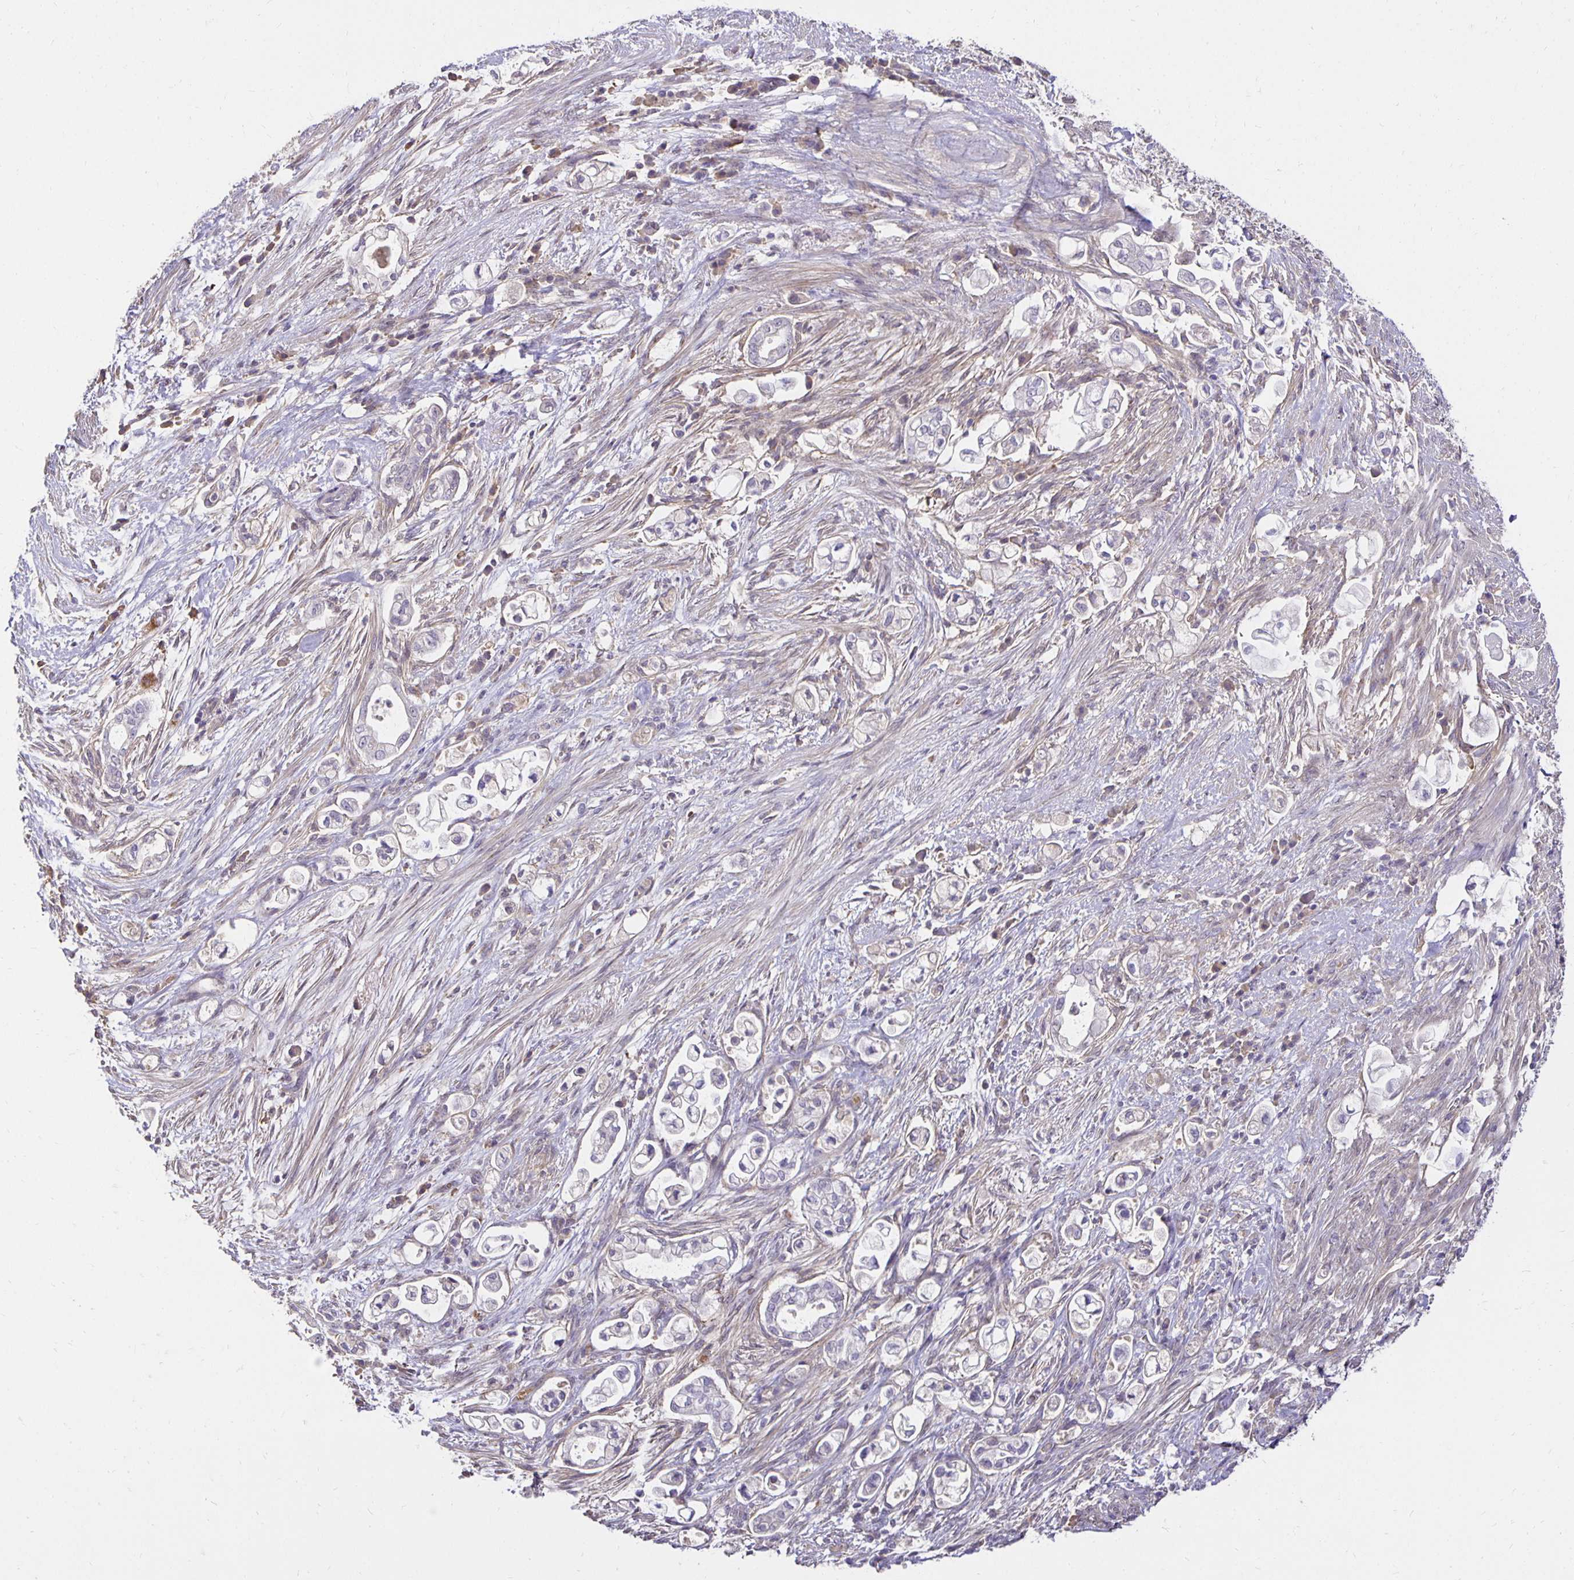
{"staining": {"intensity": "negative", "quantity": "none", "location": "none"}, "tissue": "pancreatic cancer", "cell_type": "Tumor cells", "image_type": "cancer", "snomed": [{"axis": "morphology", "description": "Adenocarcinoma, NOS"}, {"axis": "topography", "description": "Pancreas"}], "caption": "The immunohistochemistry micrograph has no significant expression in tumor cells of adenocarcinoma (pancreatic) tissue.", "gene": "PNPLA3", "patient": {"sex": "female", "age": 69}}